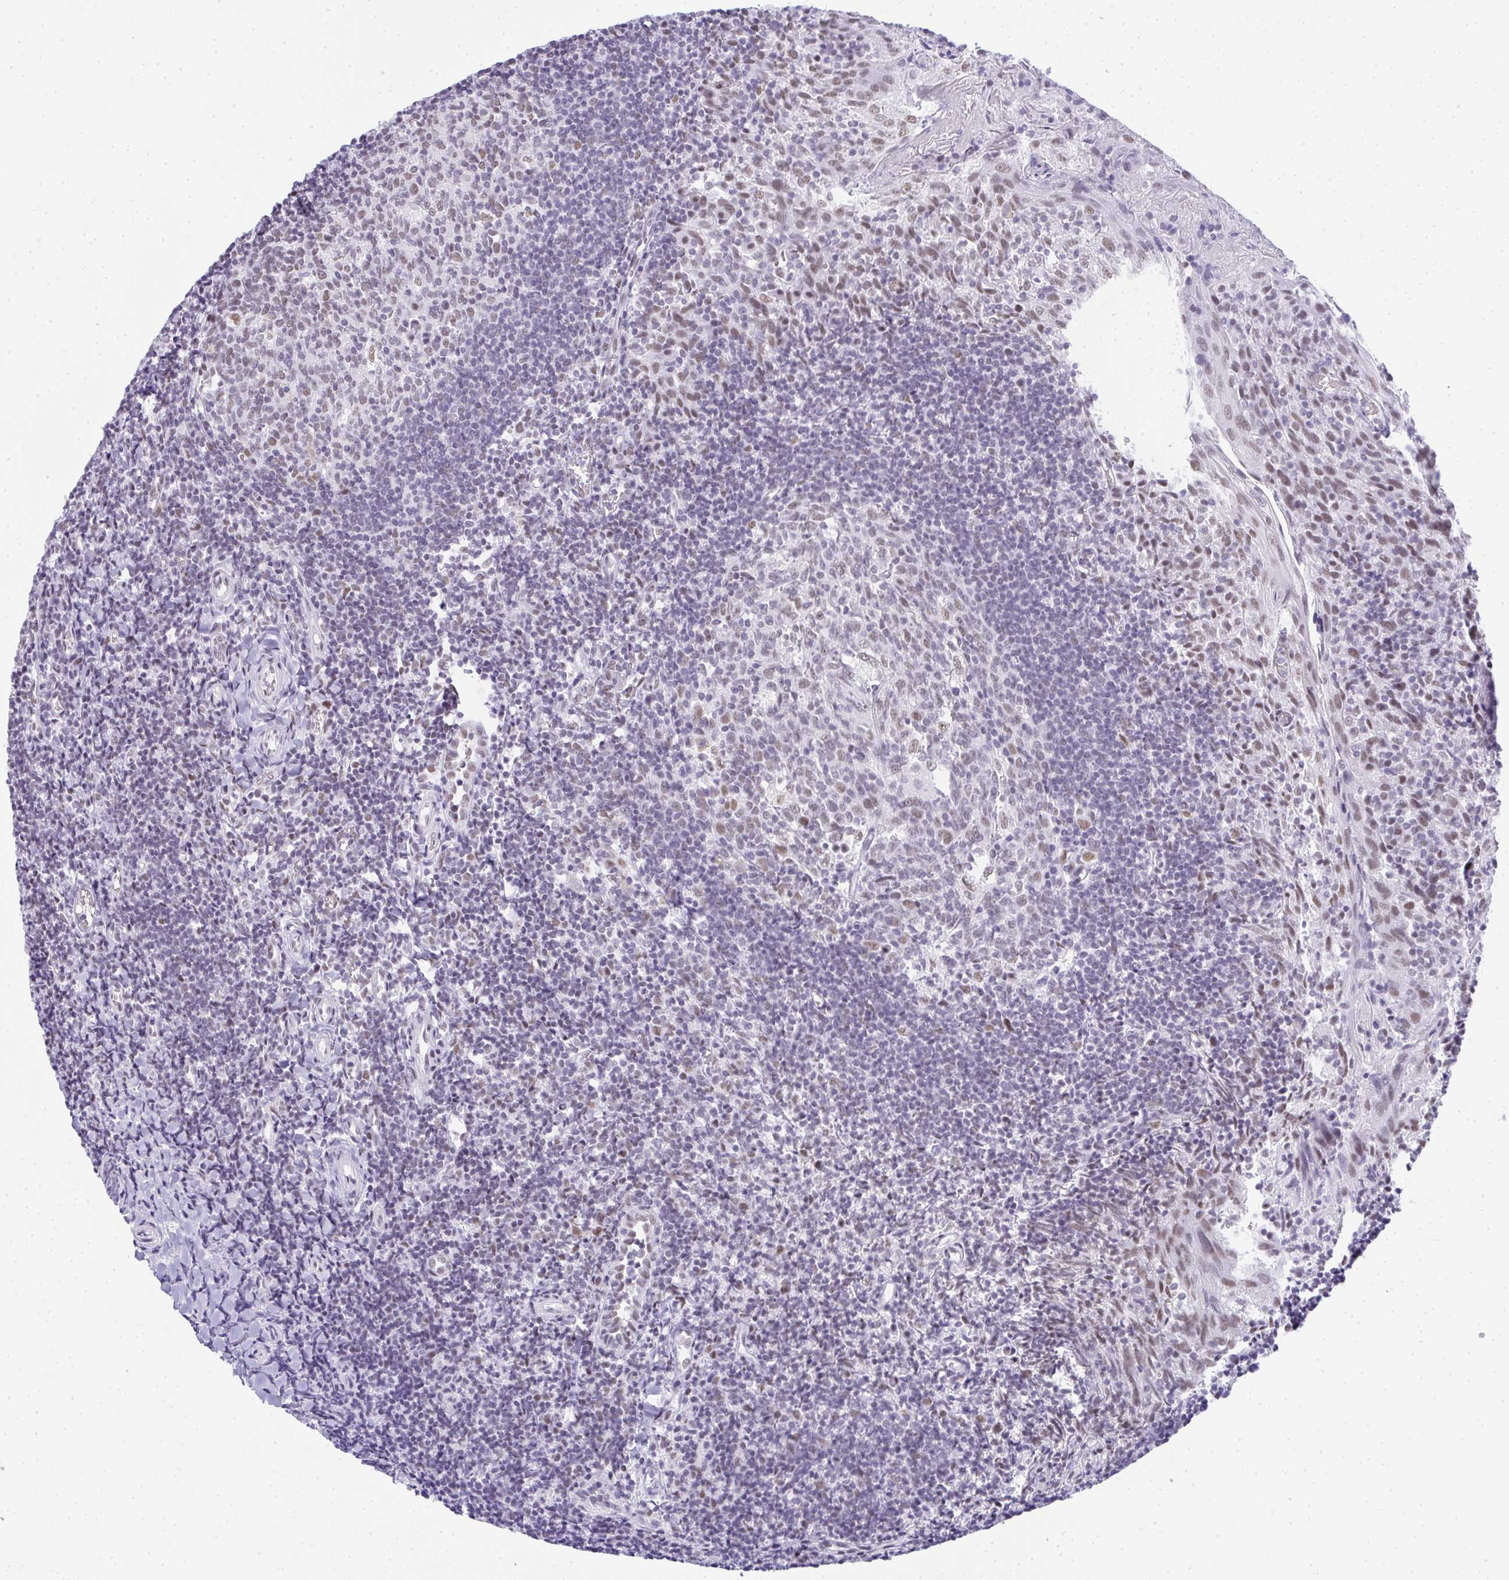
{"staining": {"intensity": "weak", "quantity": "25%-75%", "location": "nuclear"}, "tissue": "tonsil", "cell_type": "Germinal center cells", "image_type": "normal", "snomed": [{"axis": "morphology", "description": "Normal tissue, NOS"}, {"axis": "topography", "description": "Tonsil"}], "caption": "Protein expression analysis of unremarkable tonsil exhibits weak nuclear positivity in approximately 25%-75% of germinal center cells. (brown staining indicates protein expression, while blue staining denotes nuclei).", "gene": "PLA2G1B", "patient": {"sex": "female", "age": 10}}